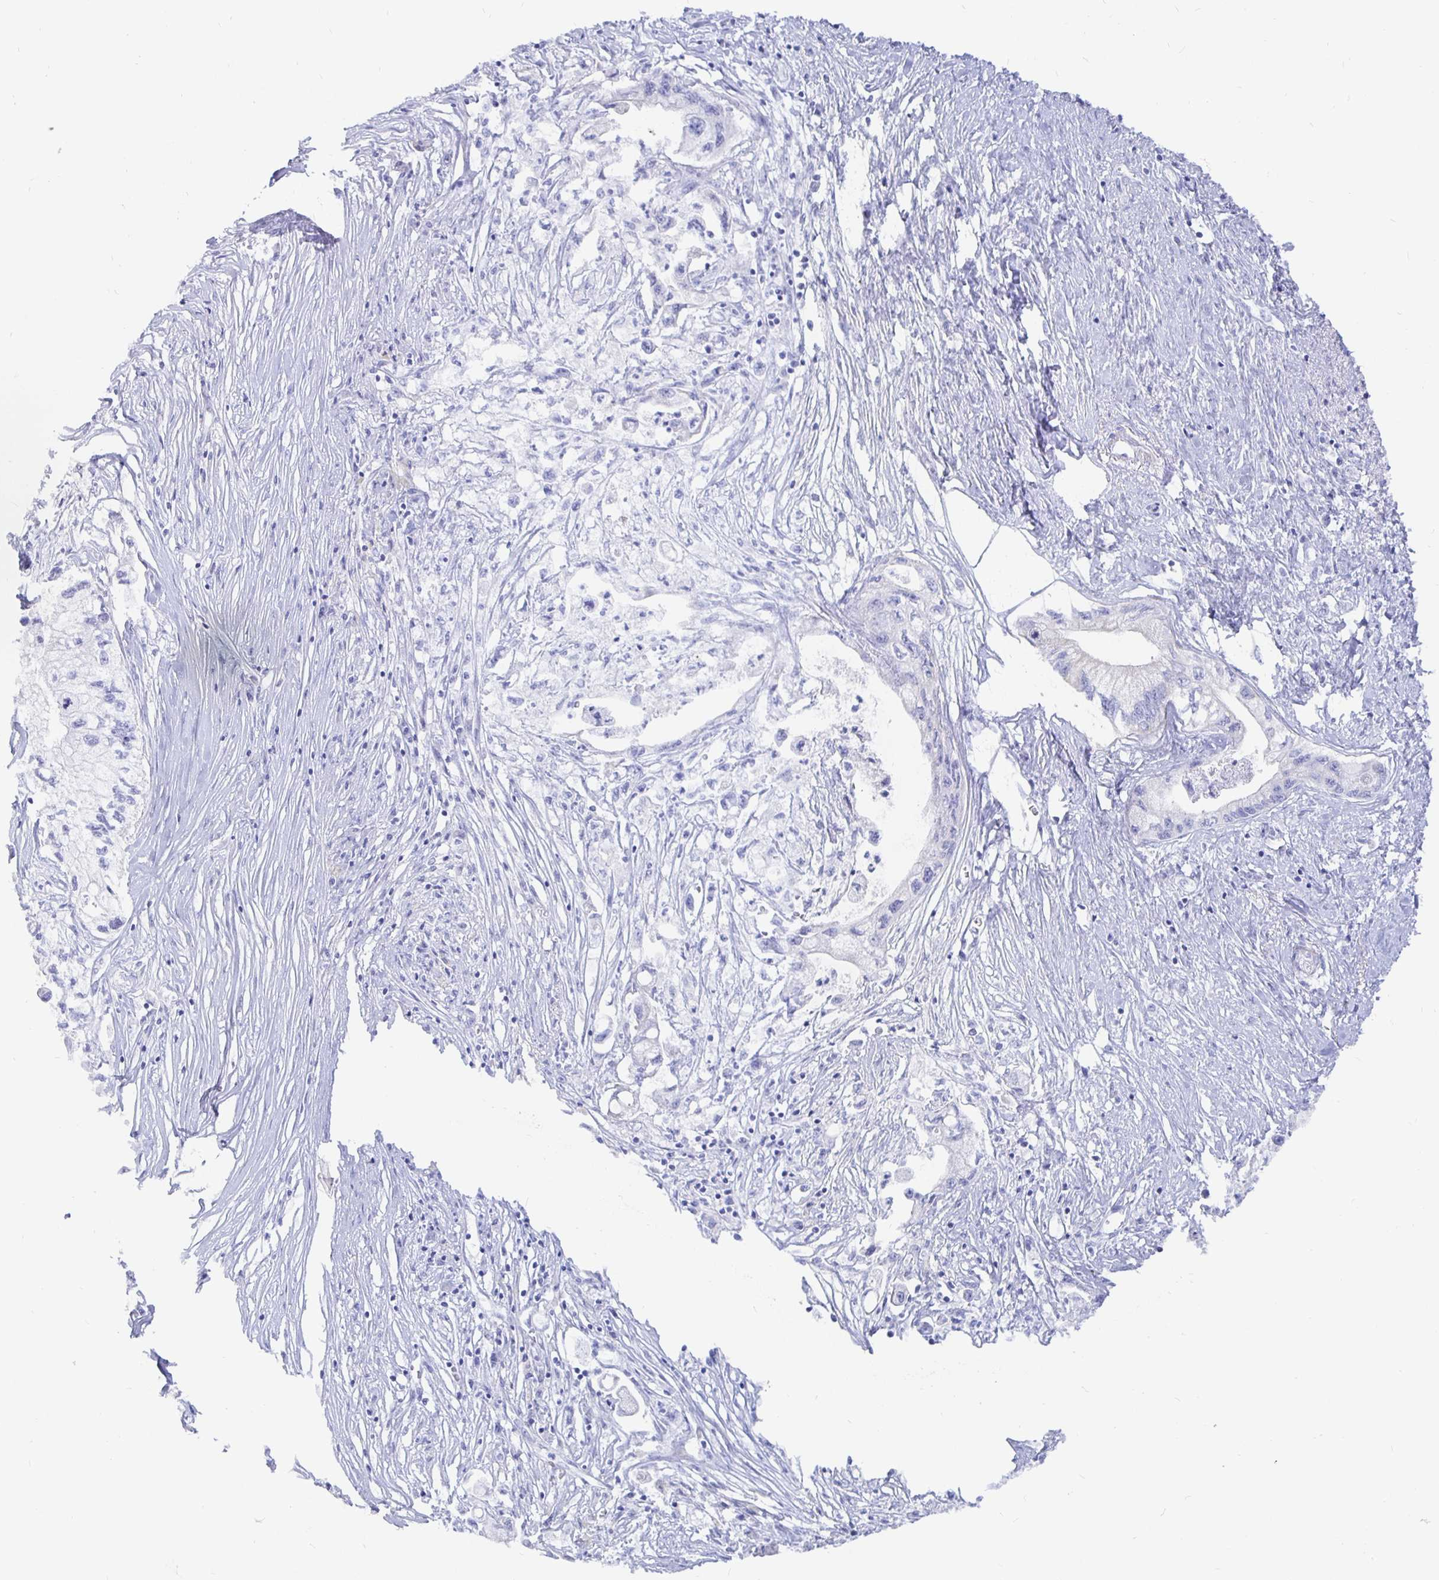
{"staining": {"intensity": "negative", "quantity": "none", "location": "none"}, "tissue": "pancreatic cancer", "cell_type": "Tumor cells", "image_type": "cancer", "snomed": [{"axis": "morphology", "description": "Adenocarcinoma, NOS"}, {"axis": "topography", "description": "Pancreas"}], "caption": "Histopathology image shows no significant protein positivity in tumor cells of pancreatic cancer (adenocarcinoma).", "gene": "COX16", "patient": {"sex": "male", "age": 61}}